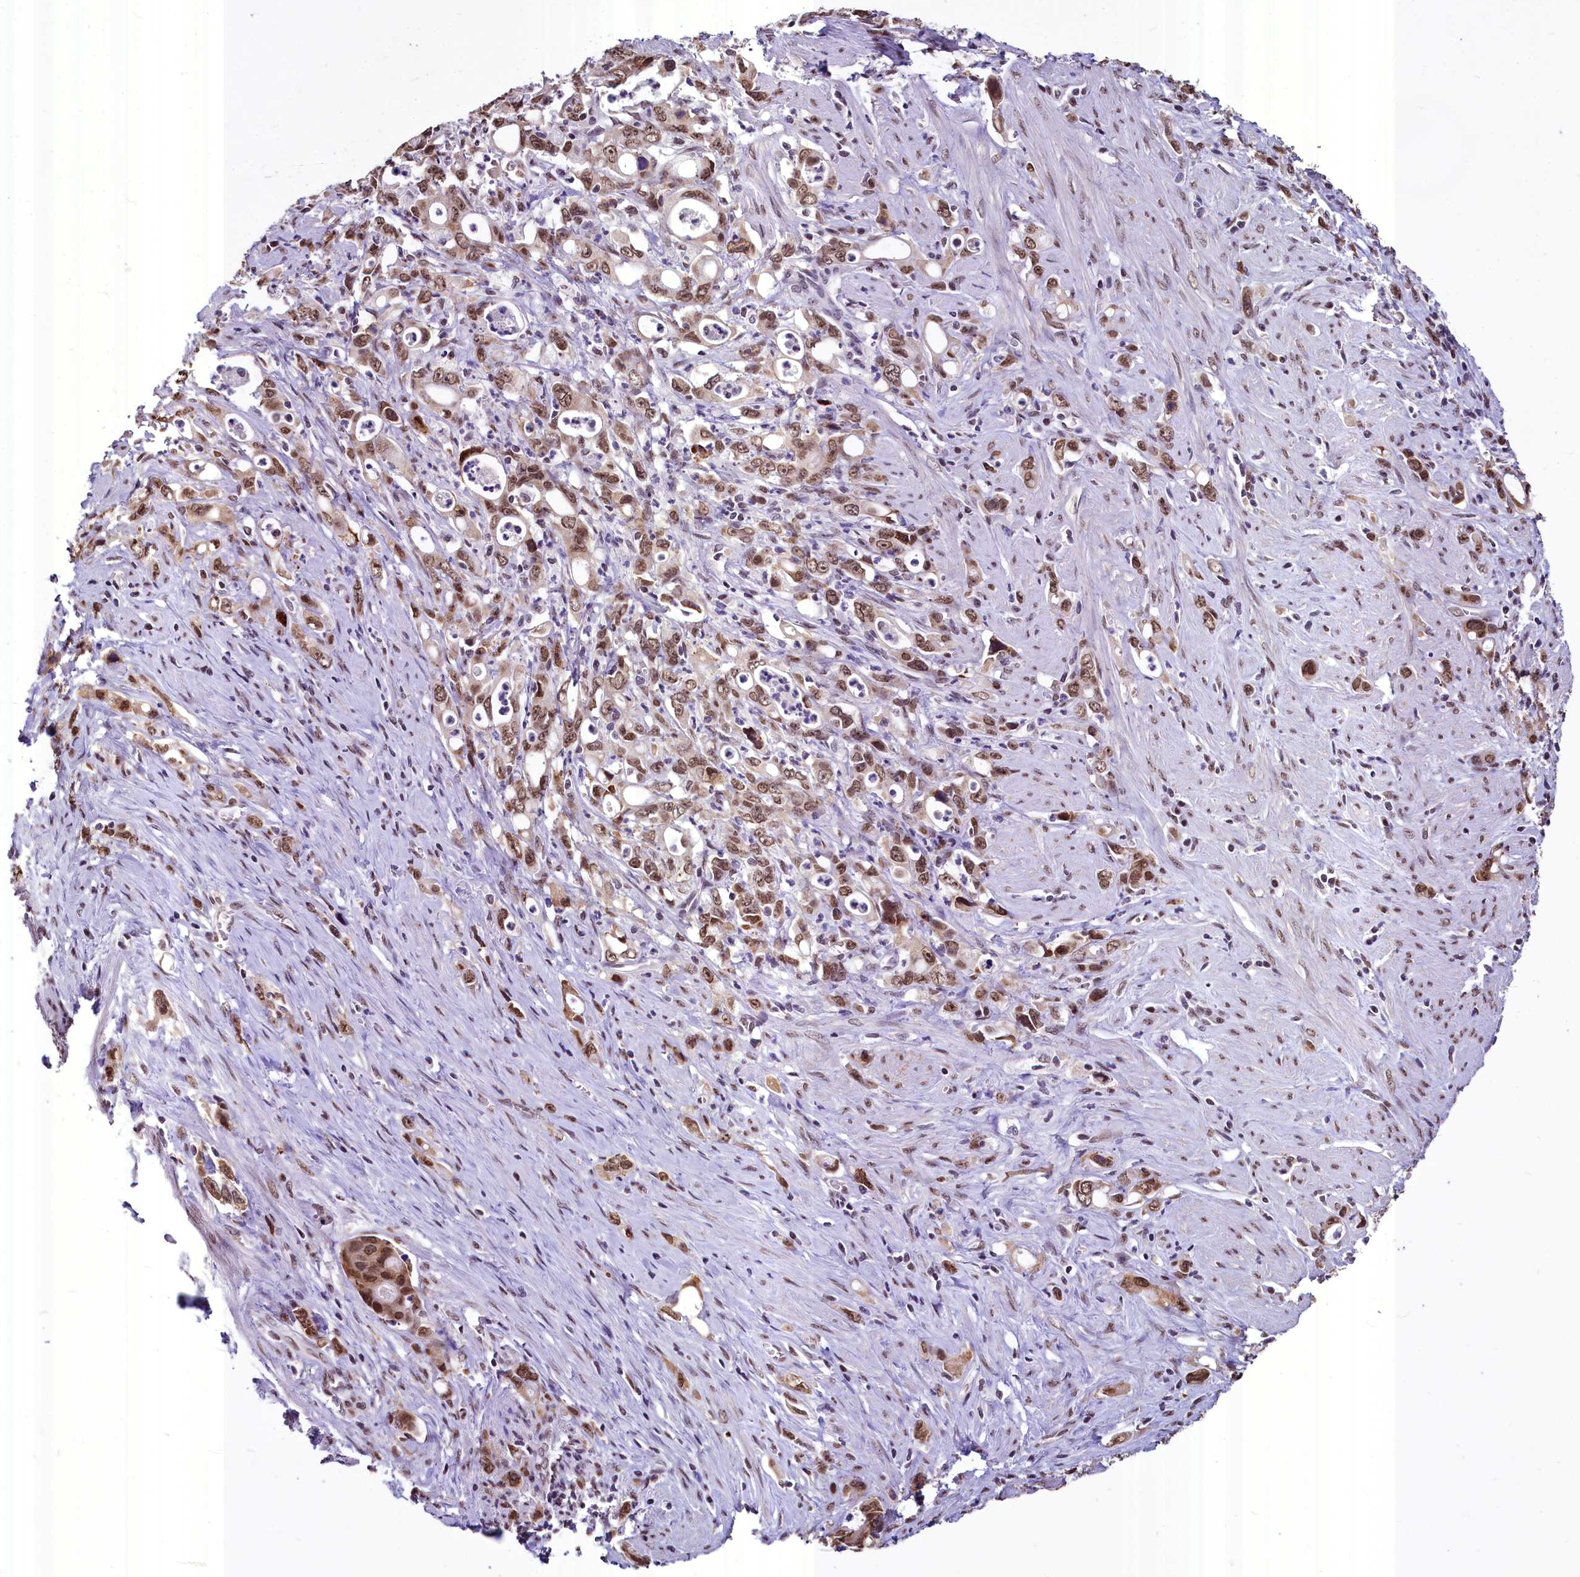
{"staining": {"intensity": "moderate", "quantity": ">75%", "location": "cytoplasmic/membranous,nuclear"}, "tissue": "stomach cancer", "cell_type": "Tumor cells", "image_type": "cancer", "snomed": [{"axis": "morphology", "description": "Adenocarcinoma, NOS"}, {"axis": "topography", "description": "Stomach, lower"}], "caption": "A high-resolution micrograph shows immunohistochemistry (IHC) staining of stomach cancer, which exhibits moderate cytoplasmic/membranous and nuclear expression in about >75% of tumor cells.", "gene": "PARPBP", "patient": {"sex": "female", "age": 43}}